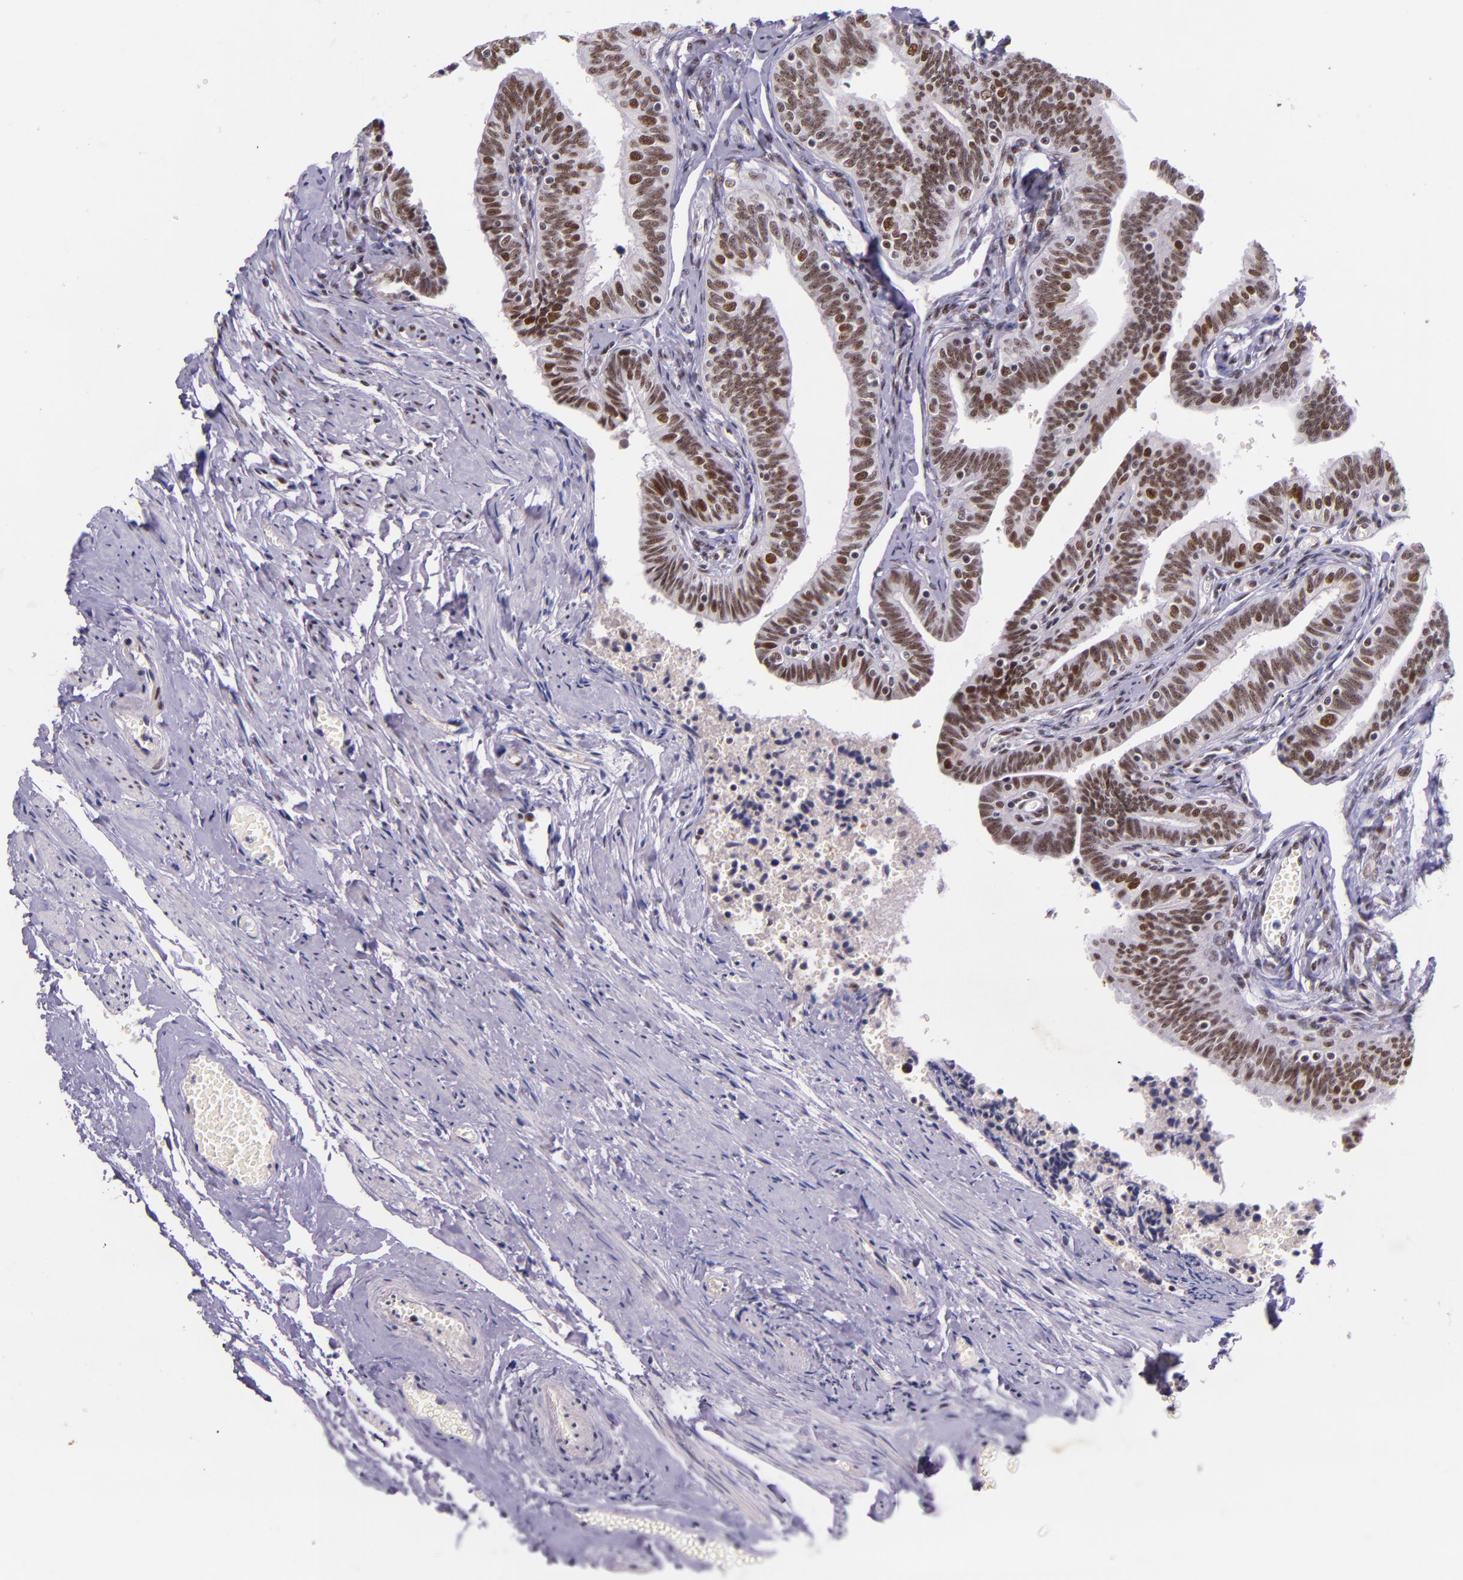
{"staining": {"intensity": "strong", "quantity": ">75%", "location": "nuclear"}, "tissue": "fallopian tube", "cell_type": "Glandular cells", "image_type": "normal", "snomed": [{"axis": "morphology", "description": "Normal tissue, NOS"}, {"axis": "topography", "description": "Fallopian tube"}, {"axis": "topography", "description": "Ovary"}], "caption": "This photomicrograph displays immunohistochemistry (IHC) staining of unremarkable human fallopian tube, with high strong nuclear positivity in about >75% of glandular cells.", "gene": "GPKOW", "patient": {"sex": "female", "age": 69}}